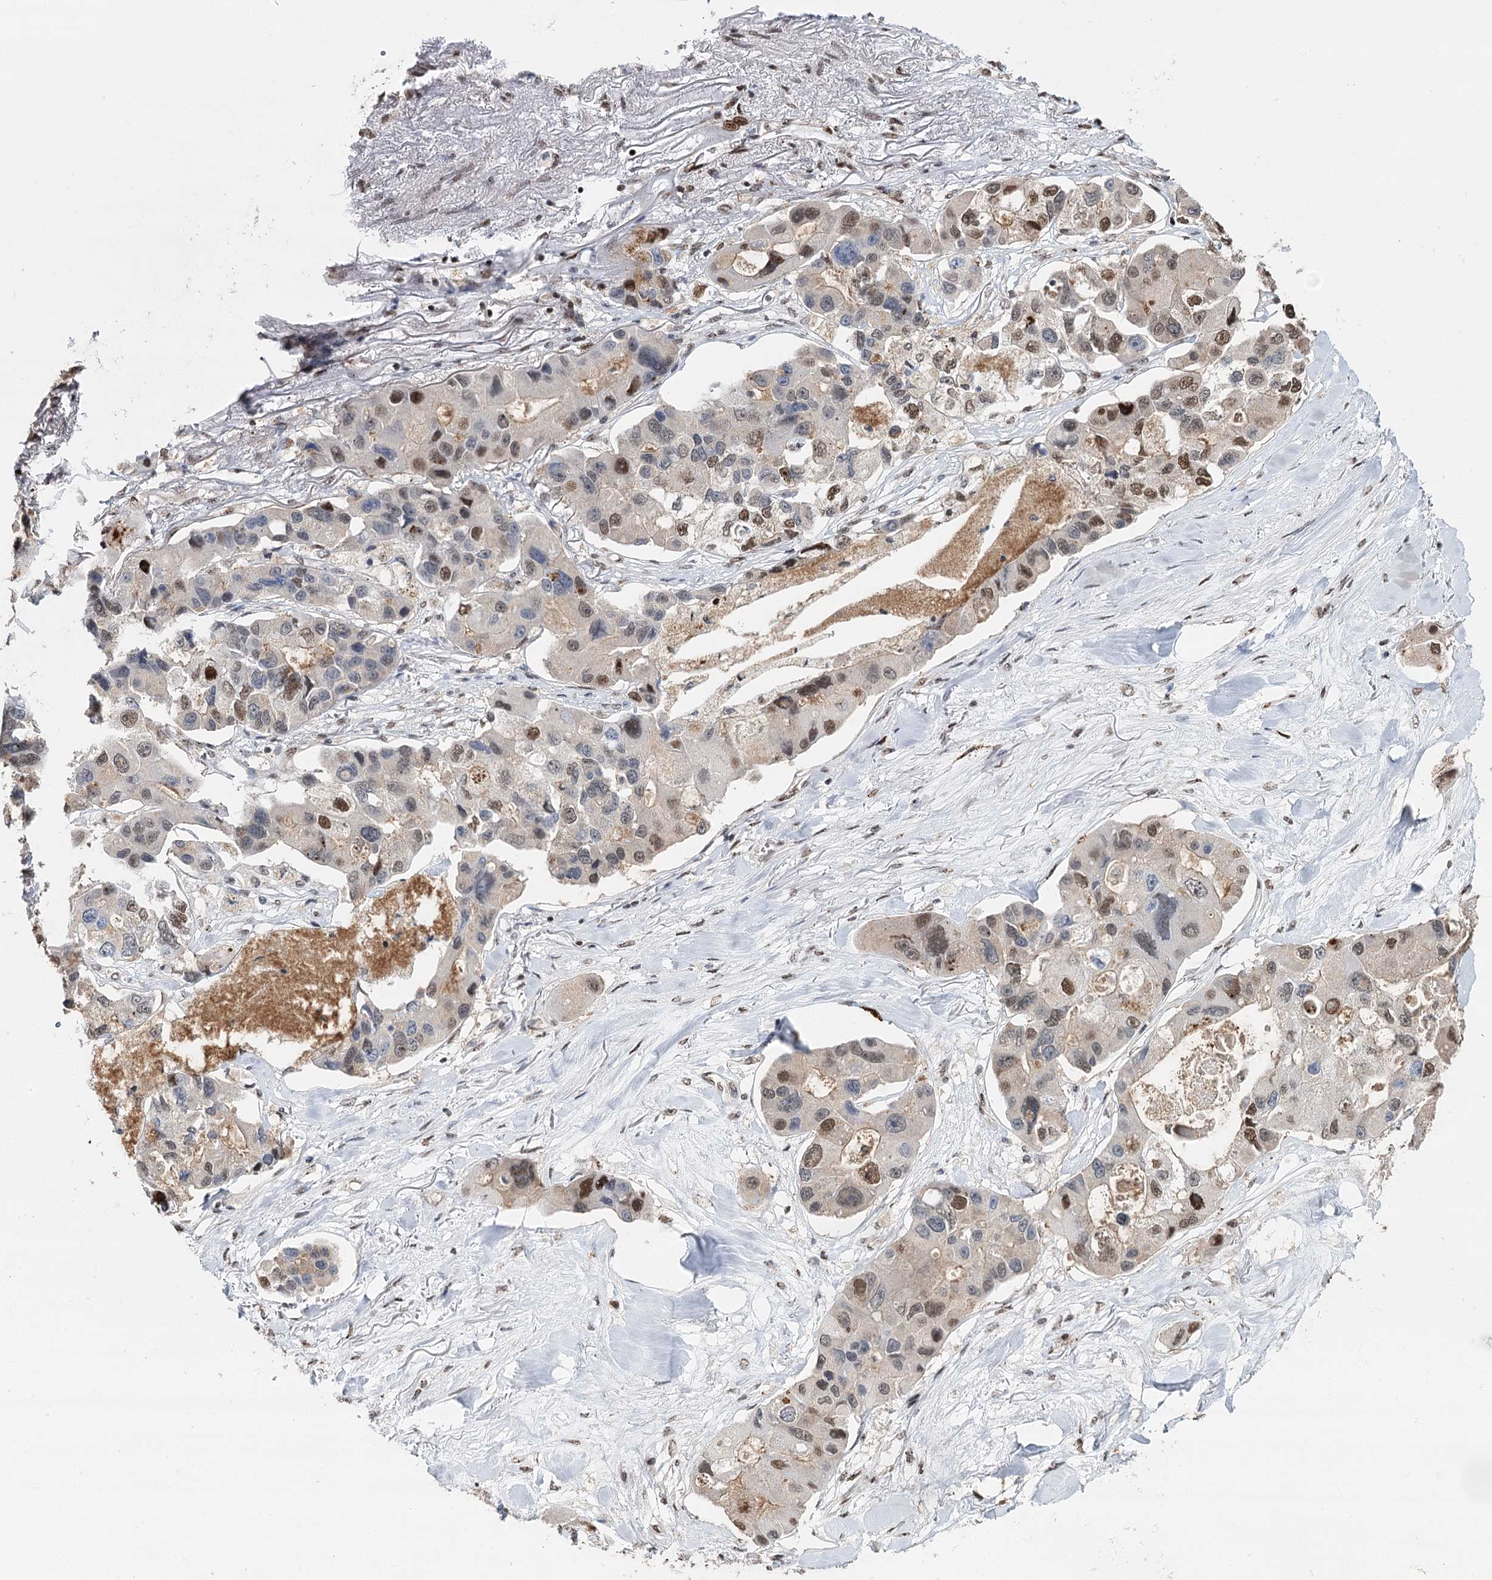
{"staining": {"intensity": "moderate", "quantity": "25%-75%", "location": "nuclear"}, "tissue": "lung cancer", "cell_type": "Tumor cells", "image_type": "cancer", "snomed": [{"axis": "morphology", "description": "Adenocarcinoma, NOS"}, {"axis": "topography", "description": "Lung"}], "caption": "An immunohistochemistry (IHC) micrograph of neoplastic tissue is shown. Protein staining in brown highlights moderate nuclear positivity in lung cancer (adenocarcinoma) within tumor cells.", "gene": "RPS27A", "patient": {"sex": "female", "age": 54}}